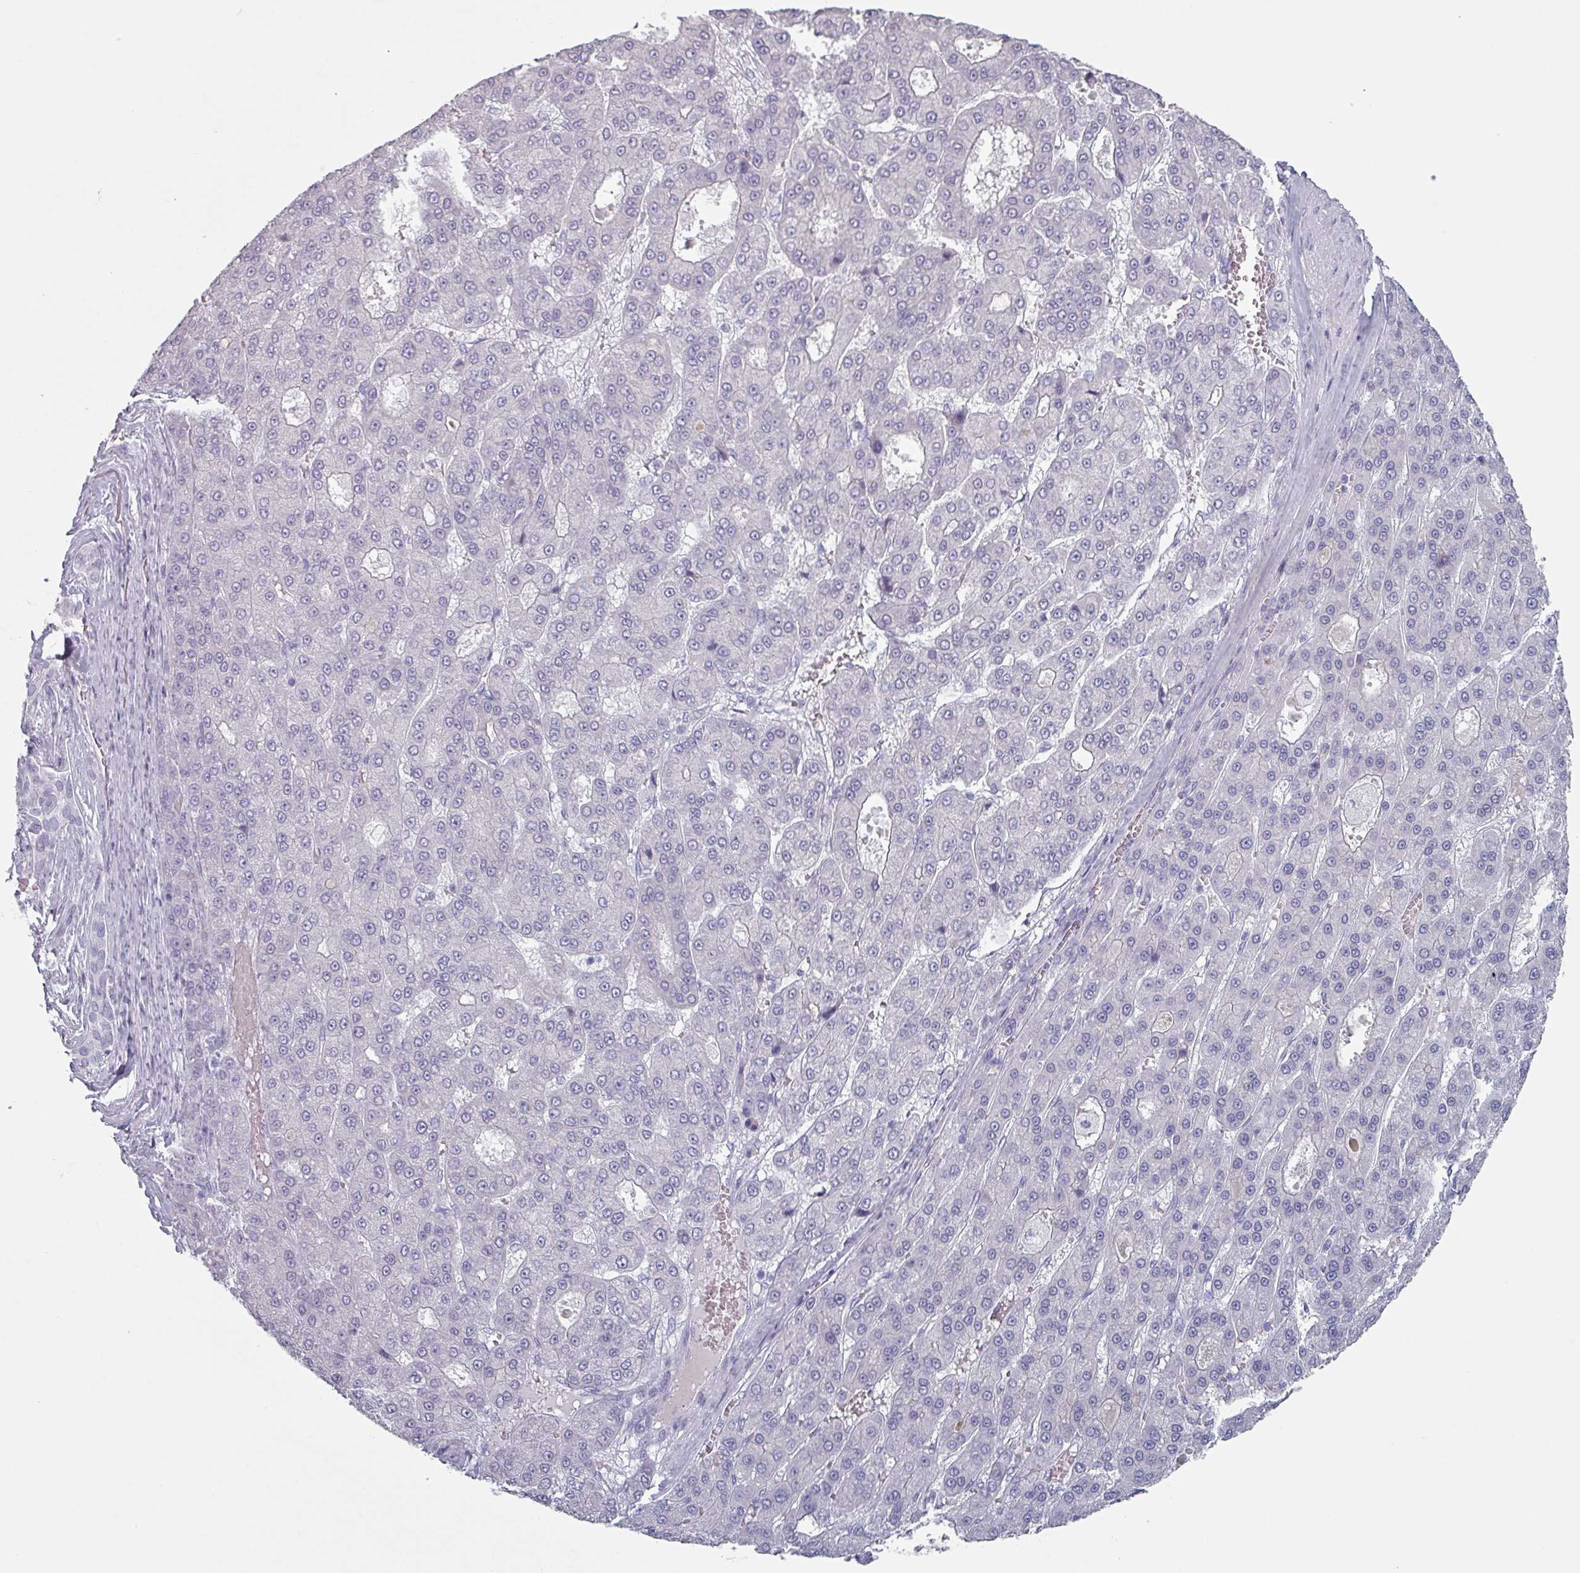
{"staining": {"intensity": "negative", "quantity": "none", "location": "none"}, "tissue": "liver cancer", "cell_type": "Tumor cells", "image_type": "cancer", "snomed": [{"axis": "morphology", "description": "Carcinoma, Hepatocellular, NOS"}, {"axis": "topography", "description": "Liver"}], "caption": "High magnification brightfield microscopy of liver hepatocellular carcinoma stained with DAB (brown) and counterstained with hematoxylin (blue): tumor cells show no significant staining.", "gene": "SLC35G2", "patient": {"sex": "male", "age": 70}}